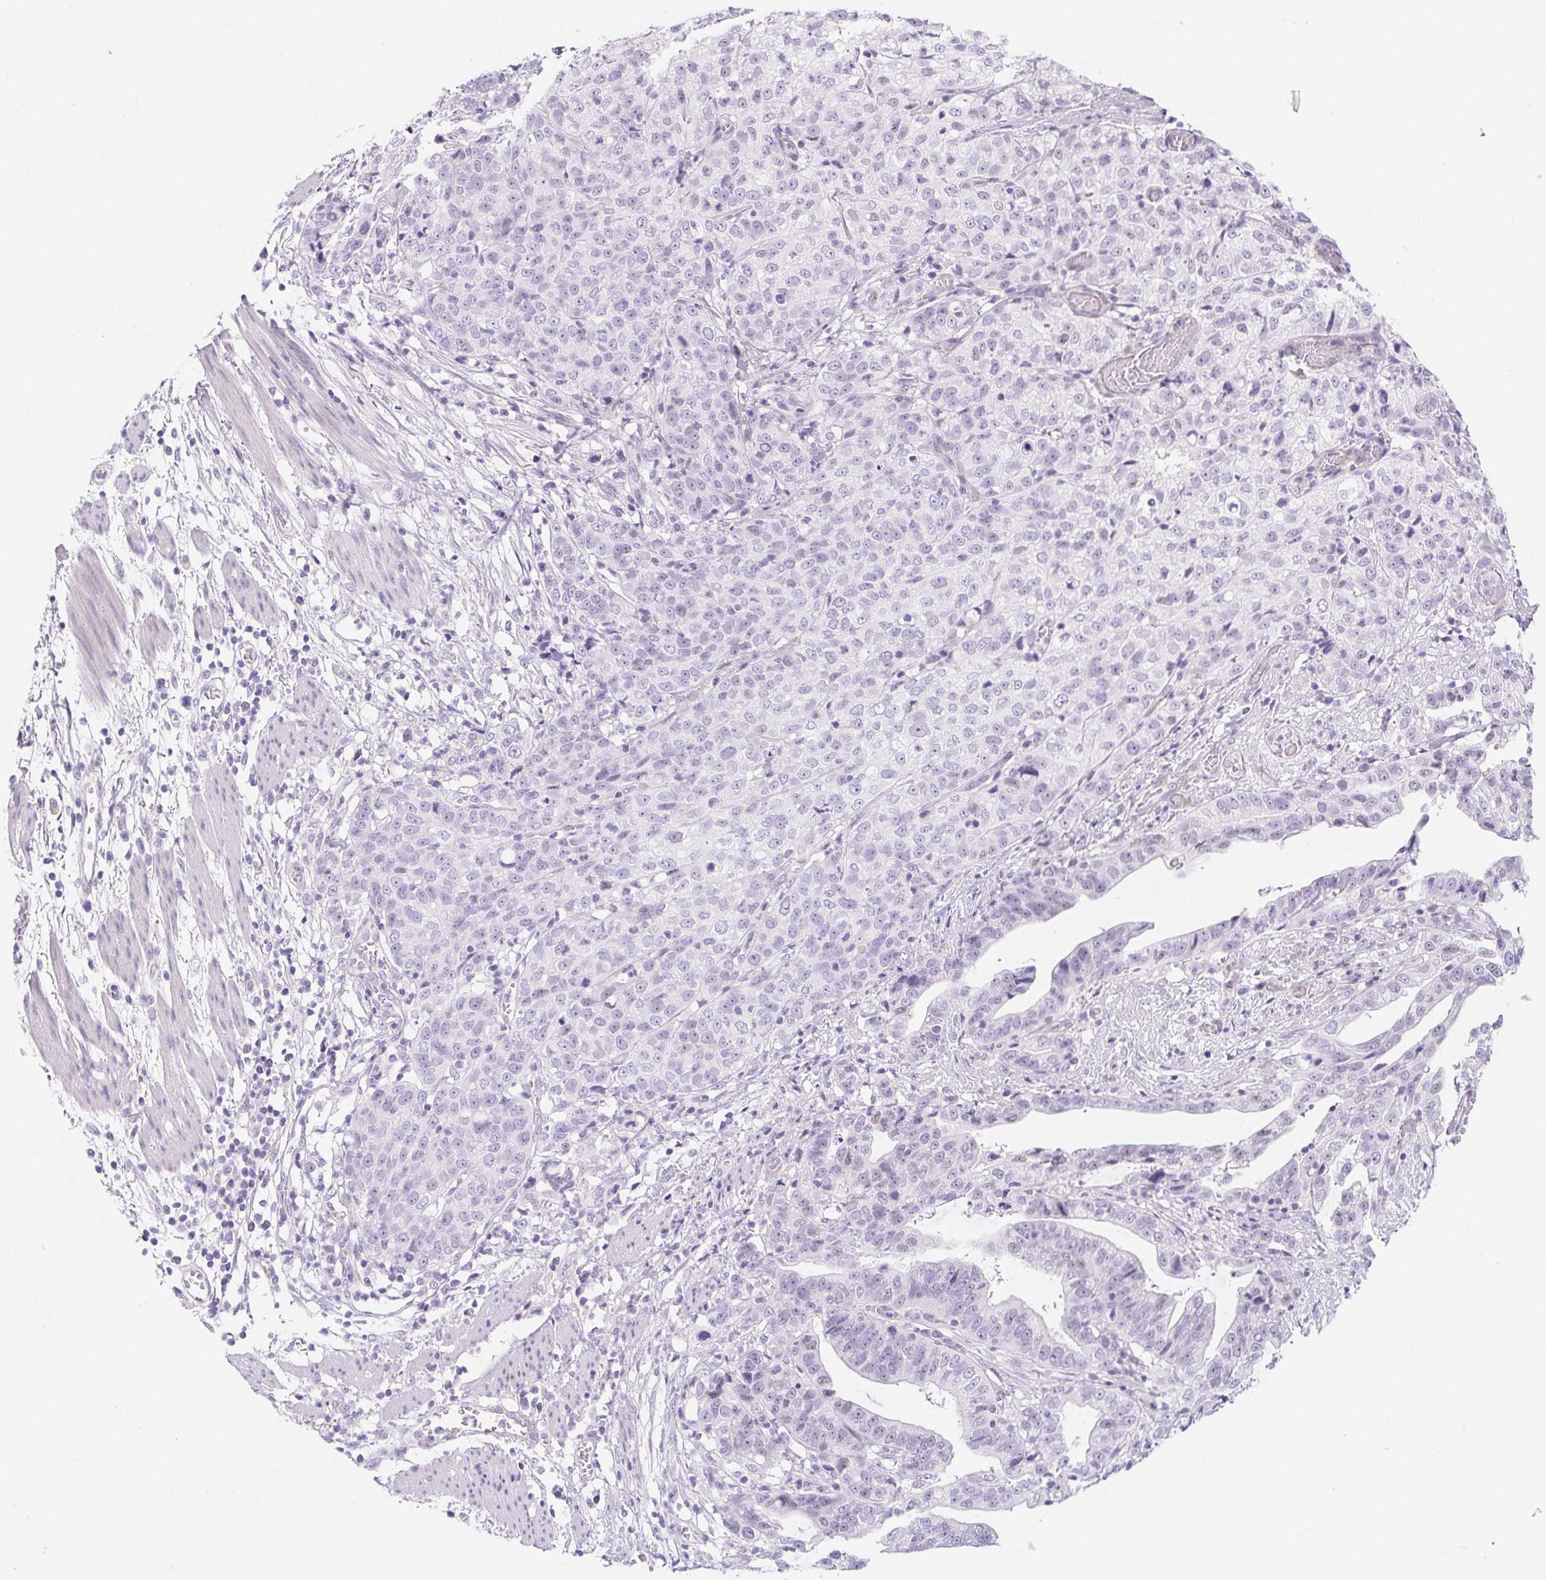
{"staining": {"intensity": "negative", "quantity": "none", "location": "none"}, "tissue": "stomach cancer", "cell_type": "Tumor cells", "image_type": "cancer", "snomed": [{"axis": "morphology", "description": "Adenocarcinoma, NOS"}, {"axis": "topography", "description": "Stomach, upper"}], "caption": "Immunohistochemistry (IHC) photomicrograph of neoplastic tissue: adenocarcinoma (stomach) stained with DAB (3,3'-diaminobenzidine) shows no significant protein staining in tumor cells. (DAB (3,3'-diaminobenzidine) immunohistochemistry (IHC) visualized using brightfield microscopy, high magnification).", "gene": "CYP21A2", "patient": {"sex": "female", "age": 67}}